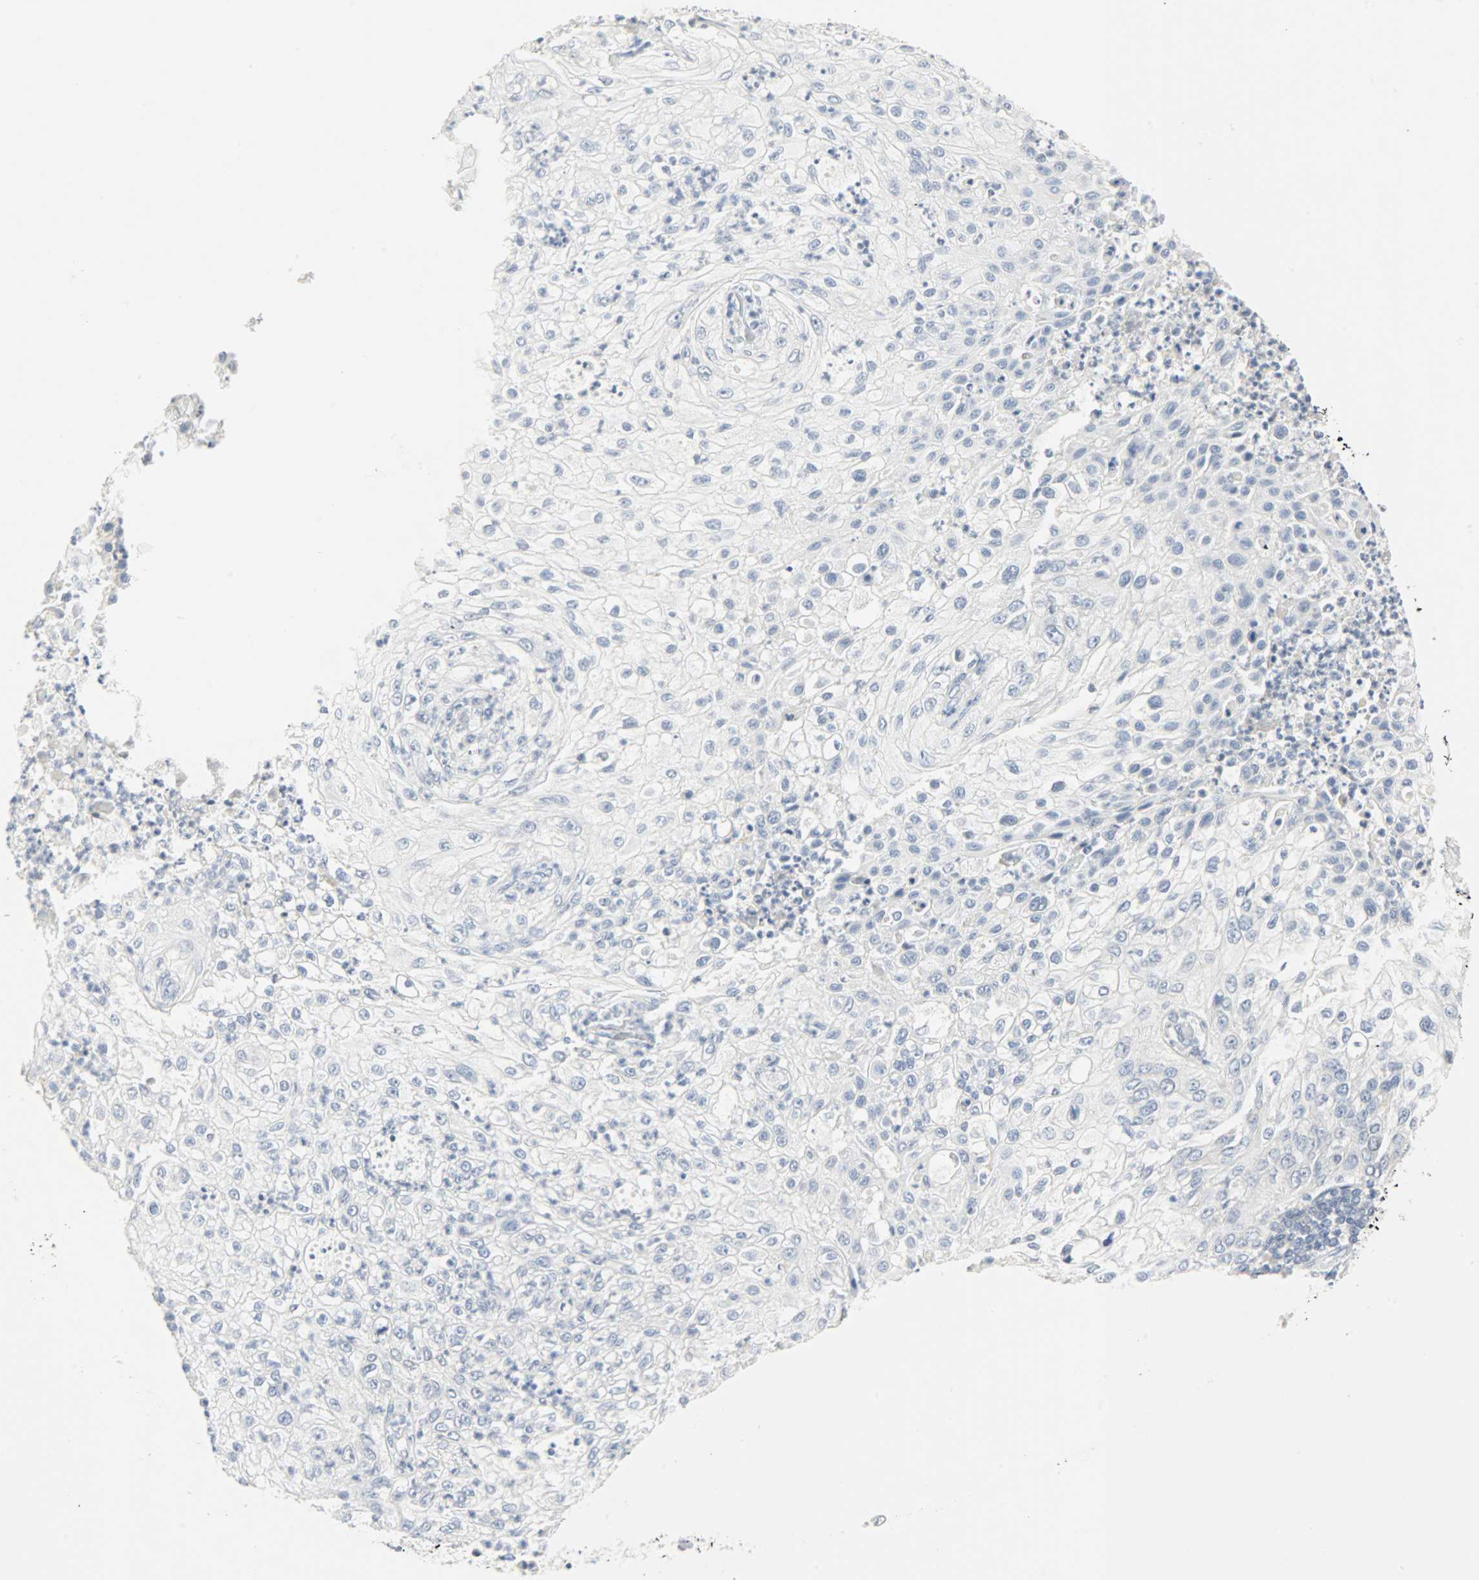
{"staining": {"intensity": "weak", "quantity": "<25%", "location": "nuclear"}, "tissue": "lung cancer", "cell_type": "Tumor cells", "image_type": "cancer", "snomed": [{"axis": "morphology", "description": "Inflammation, NOS"}, {"axis": "morphology", "description": "Squamous cell carcinoma, NOS"}, {"axis": "topography", "description": "Lymph node"}, {"axis": "topography", "description": "Soft tissue"}, {"axis": "topography", "description": "Lung"}], "caption": "This is a image of immunohistochemistry staining of lung cancer (squamous cell carcinoma), which shows no staining in tumor cells.", "gene": "HELLS", "patient": {"sex": "male", "age": 66}}